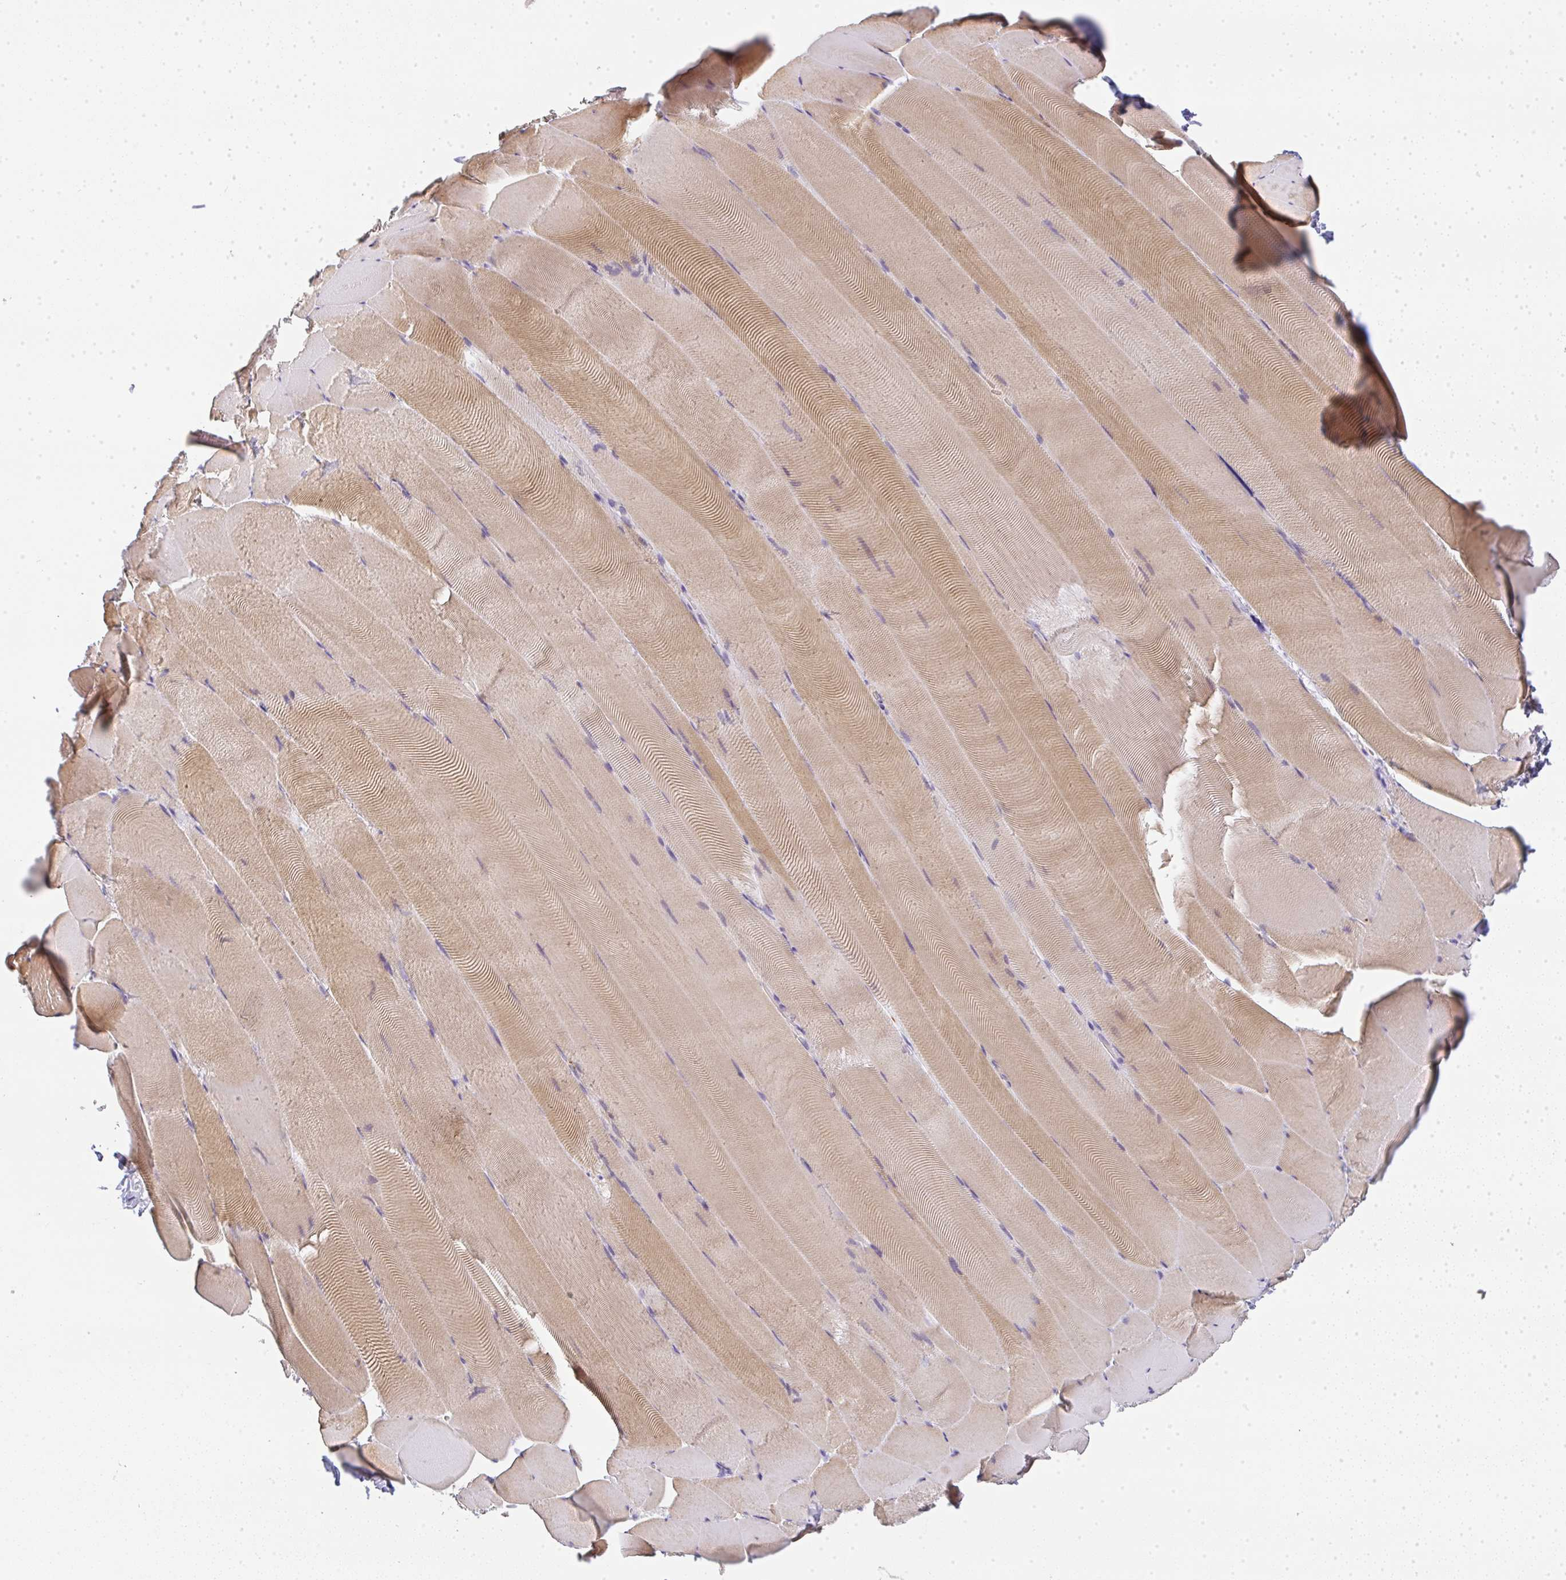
{"staining": {"intensity": "weak", "quantity": "25%-75%", "location": "cytoplasmic/membranous"}, "tissue": "skeletal muscle", "cell_type": "Myocytes", "image_type": "normal", "snomed": [{"axis": "morphology", "description": "Normal tissue, NOS"}, {"axis": "topography", "description": "Skeletal muscle"}], "caption": "Protein positivity by IHC reveals weak cytoplasmic/membranous staining in about 25%-75% of myocytes in benign skeletal muscle.", "gene": "LPAR4", "patient": {"sex": "female", "age": 64}}